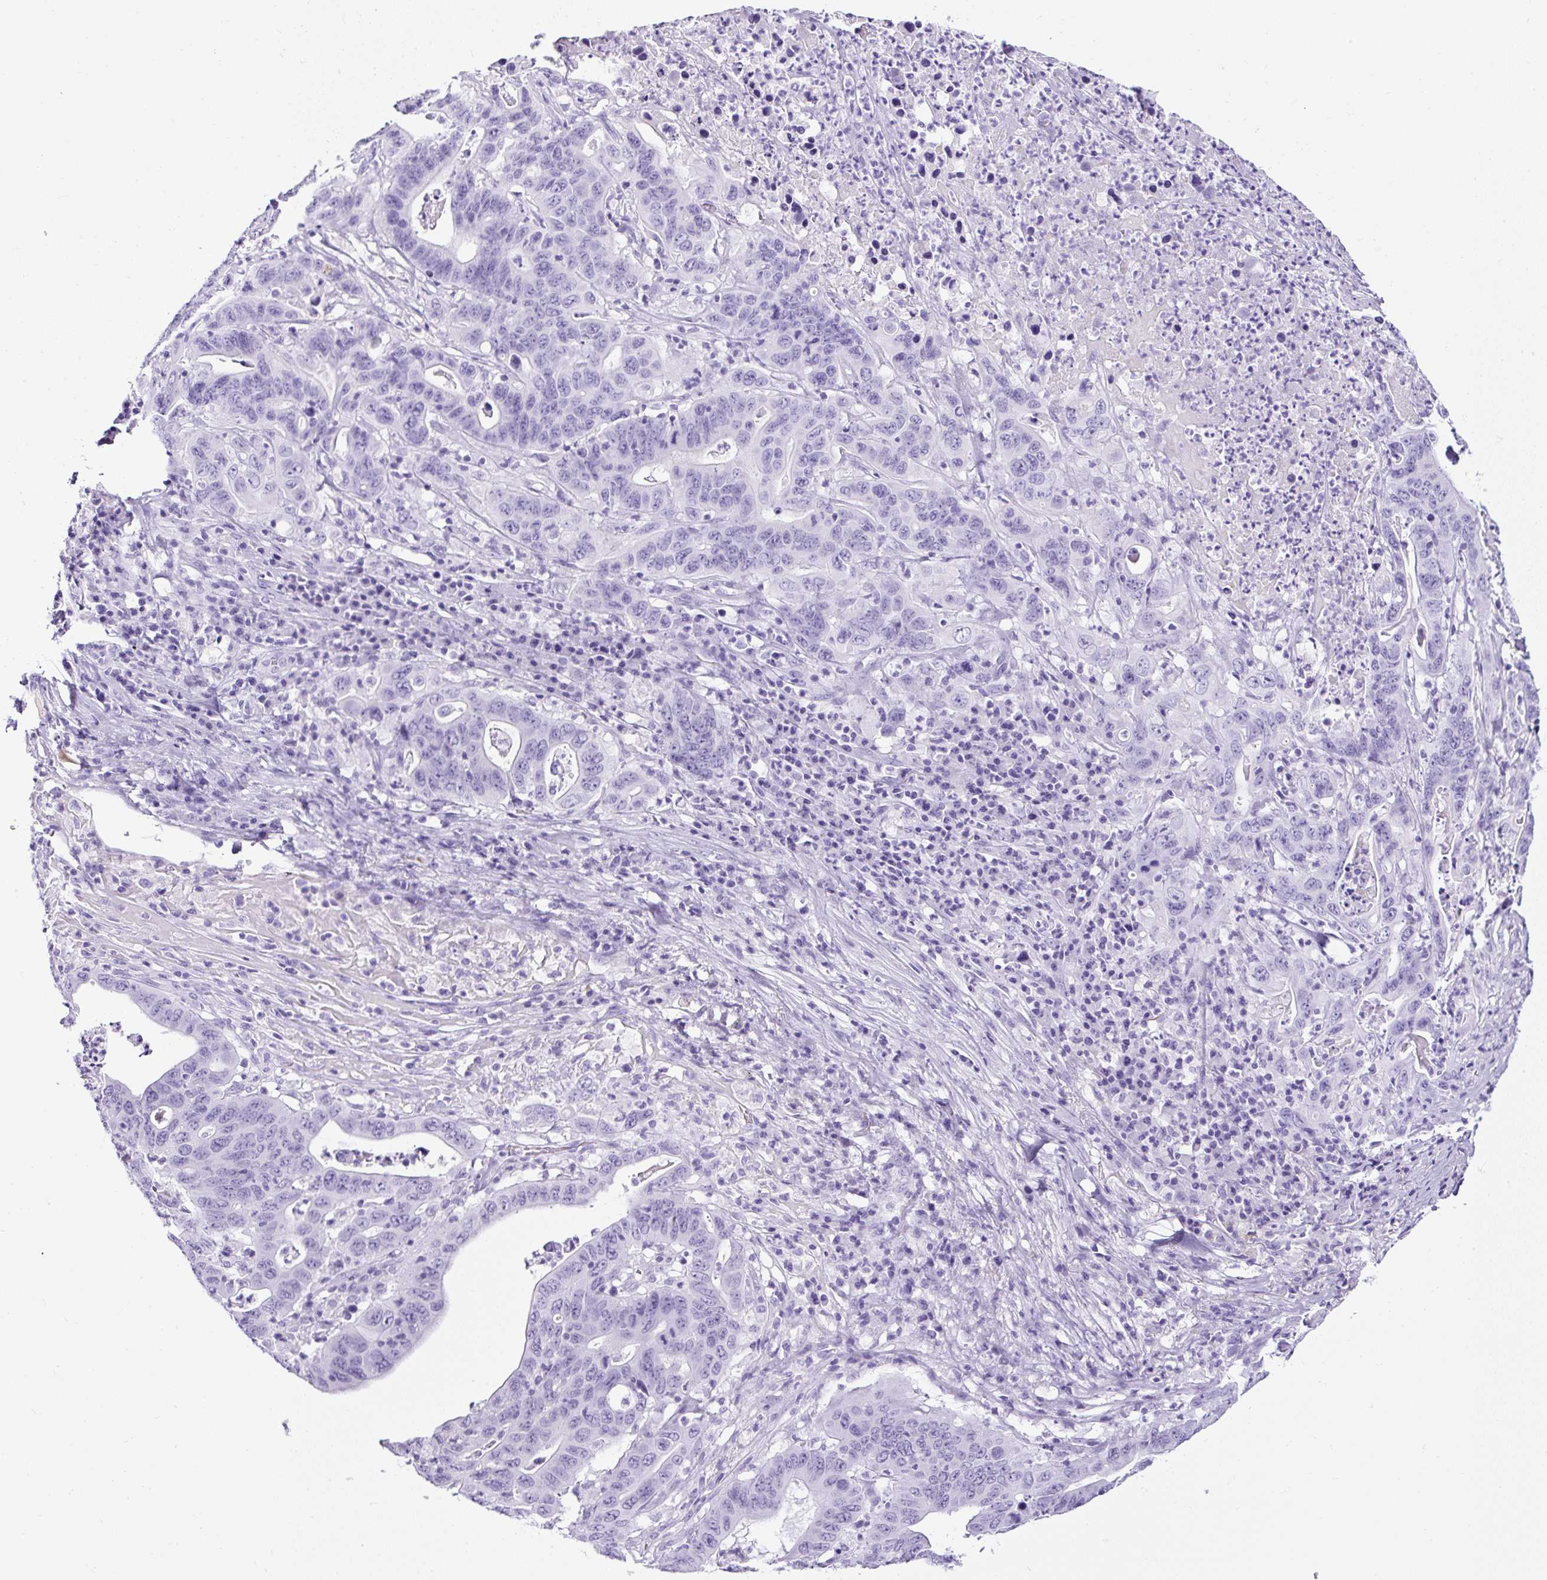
{"staining": {"intensity": "negative", "quantity": "none", "location": "none"}, "tissue": "lung cancer", "cell_type": "Tumor cells", "image_type": "cancer", "snomed": [{"axis": "morphology", "description": "Adenocarcinoma, NOS"}, {"axis": "topography", "description": "Lung"}], "caption": "This image is of lung cancer stained with immunohistochemistry (IHC) to label a protein in brown with the nuclei are counter-stained blue. There is no positivity in tumor cells. (DAB (3,3'-diaminobenzidine) IHC, high magnification).", "gene": "TMEM200B", "patient": {"sex": "female", "age": 60}}